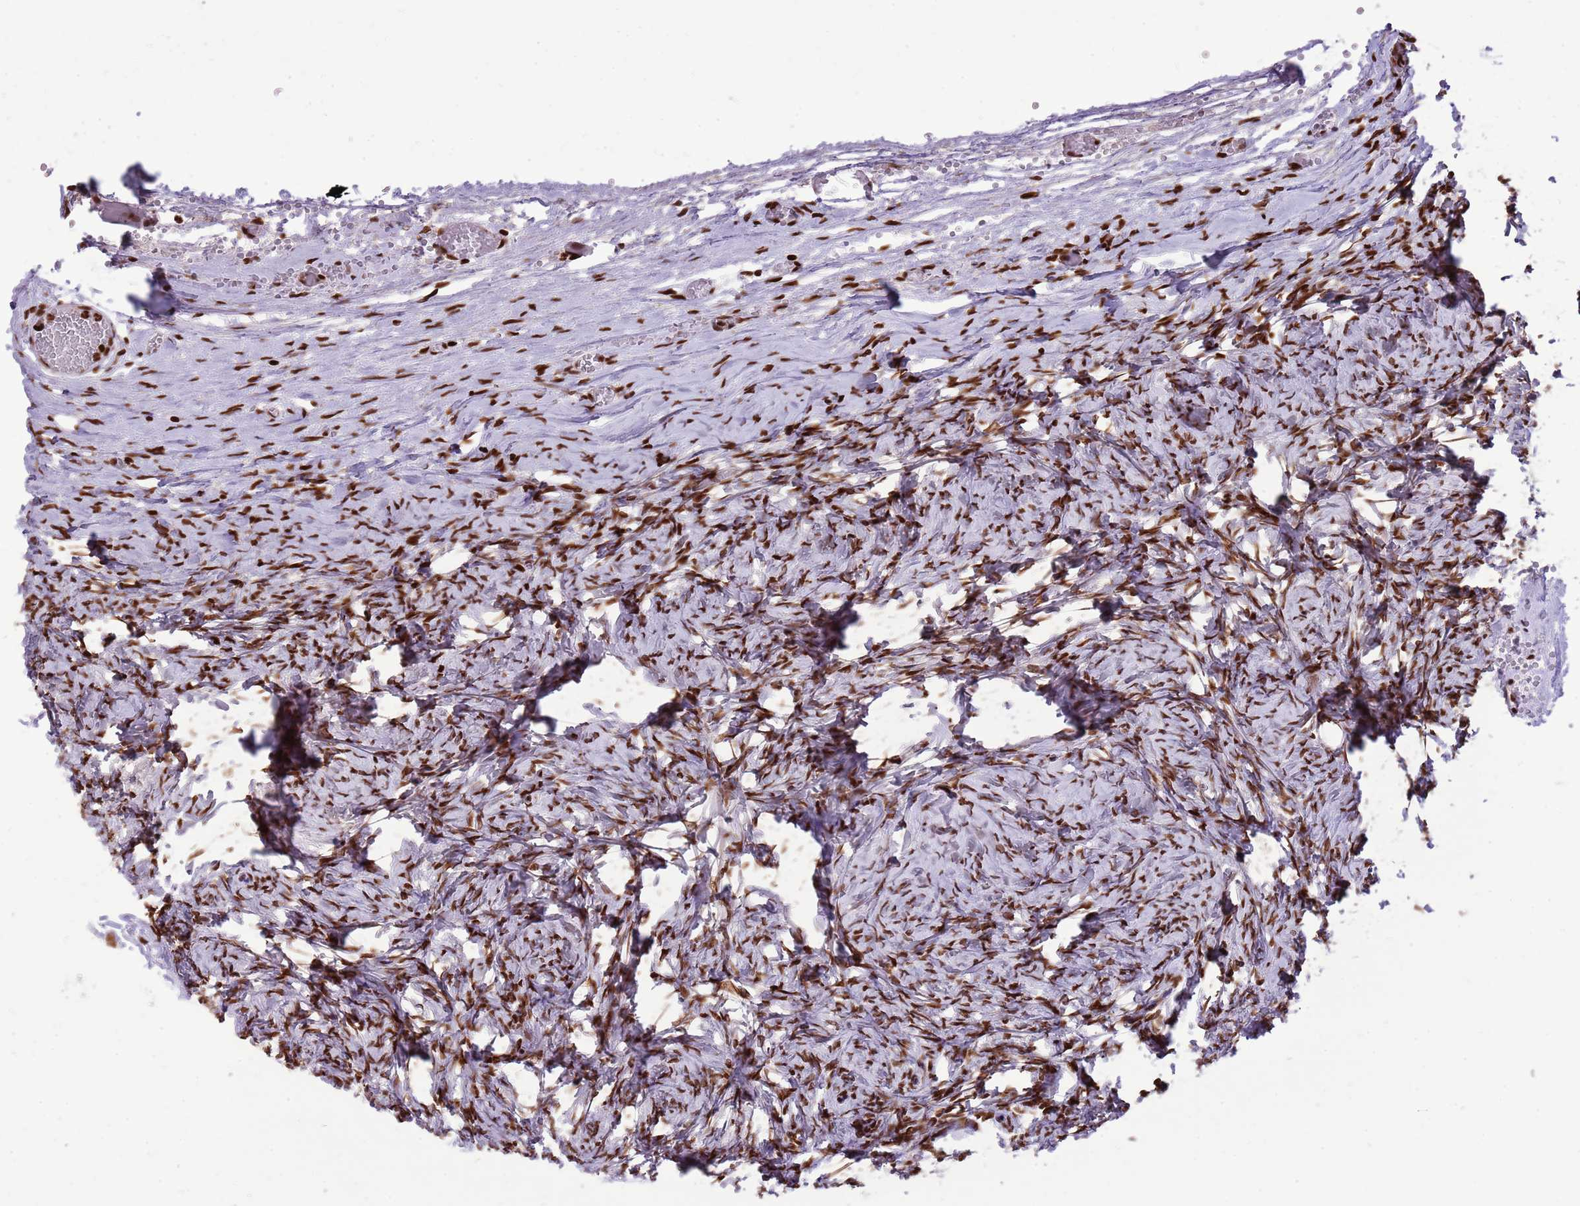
{"staining": {"intensity": "strong", "quantity": ">75%", "location": "nuclear"}, "tissue": "ovary", "cell_type": "Ovarian stroma cells", "image_type": "normal", "snomed": [{"axis": "morphology", "description": "Normal tissue, NOS"}, {"axis": "topography", "description": "Ovary"}], "caption": "A brown stain shows strong nuclear expression of a protein in ovarian stroma cells of unremarkable human ovary.", "gene": "WASHC4", "patient": {"sex": "female", "age": 27}}